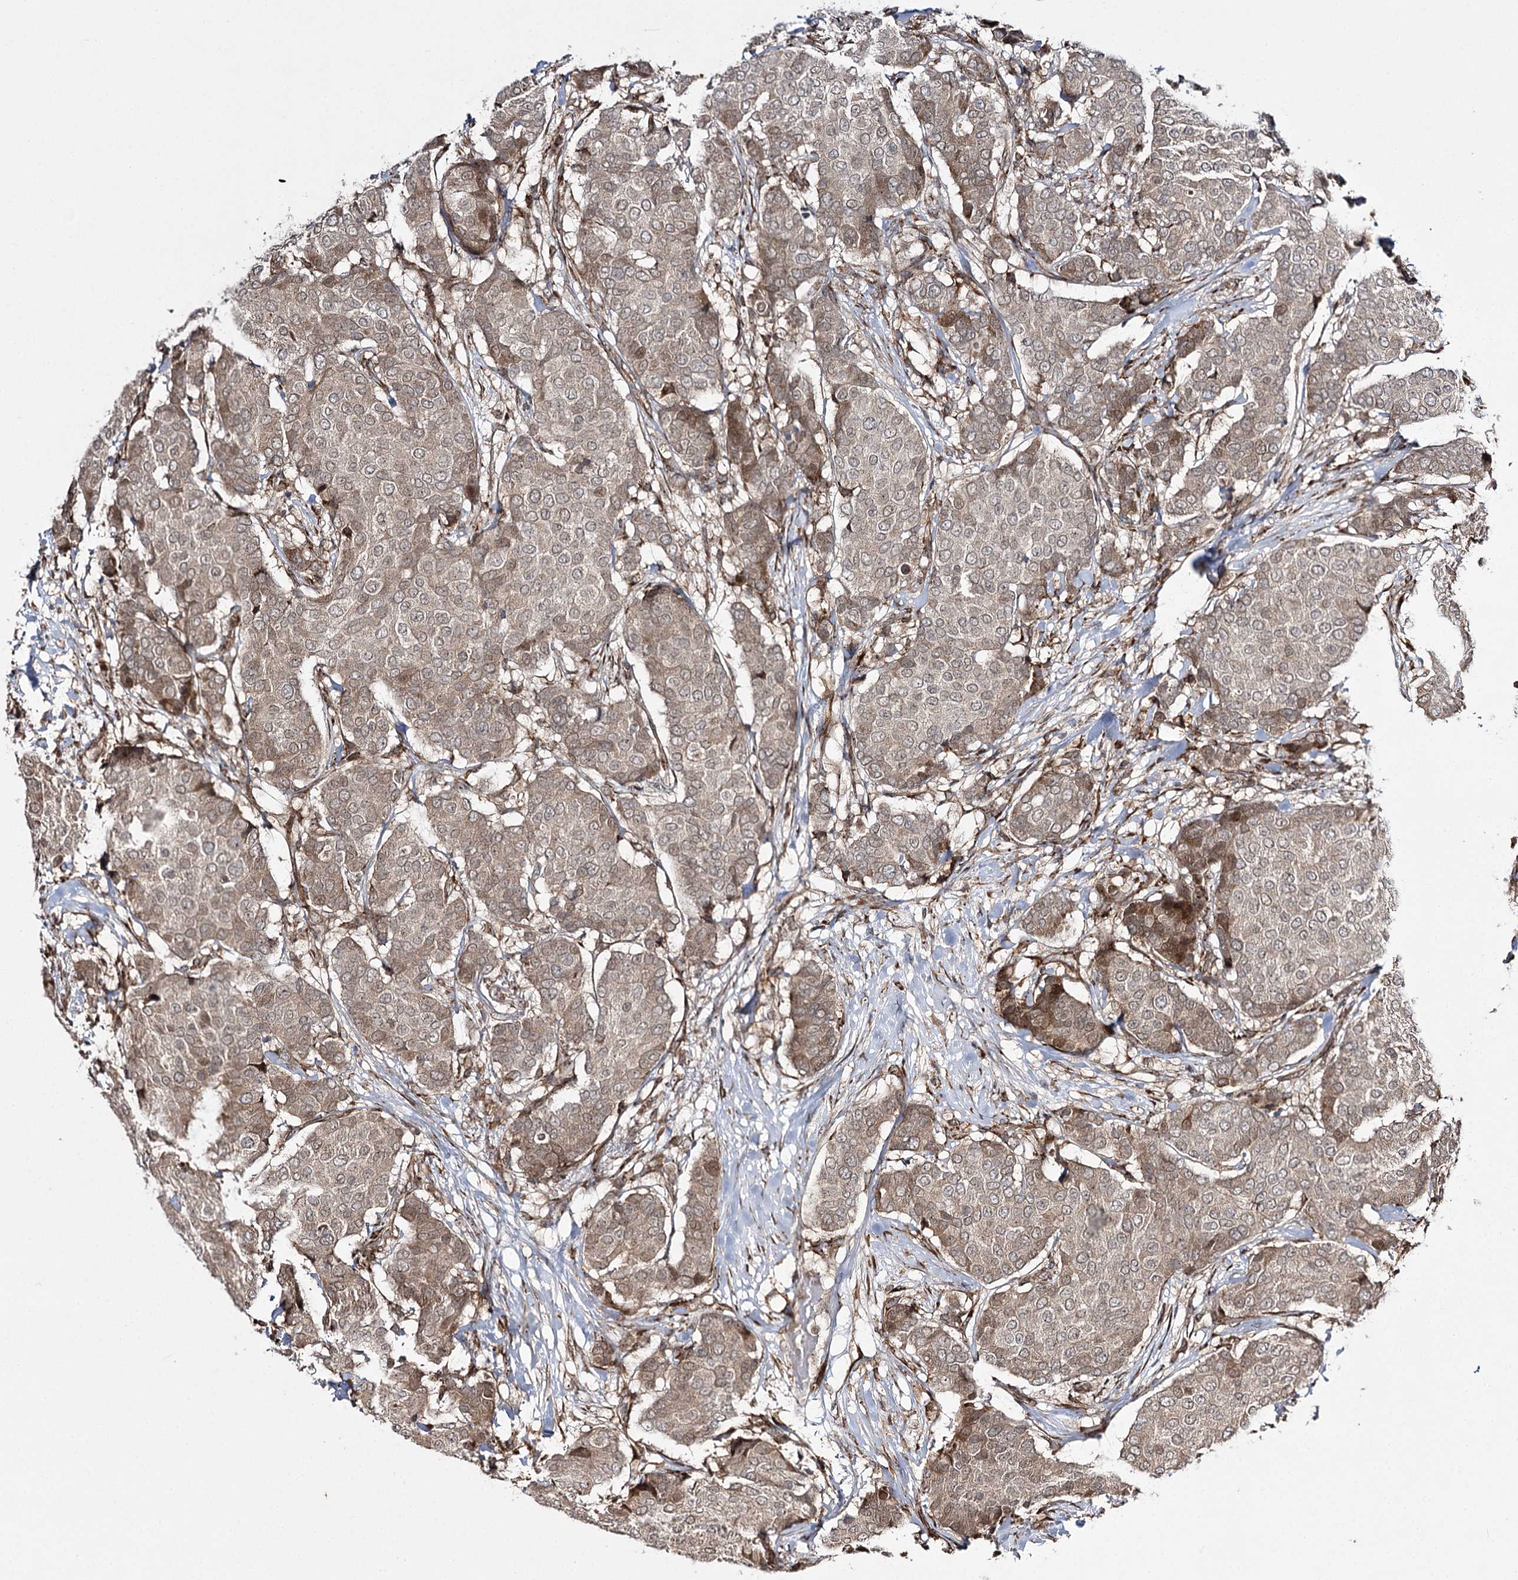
{"staining": {"intensity": "weak", "quantity": ">75%", "location": "cytoplasmic/membranous"}, "tissue": "breast cancer", "cell_type": "Tumor cells", "image_type": "cancer", "snomed": [{"axis": "morphology", "description": "Duct carcinoma"}, {"axis": "topography", "description": "Breast"}], "caption": "This is an image of immunohistochemistry staining of breast cancer, which shows weak expression in the cytoplasmic/membranous of tumor cells.", "gene": "FANCL", "patient": {"sex": "female", "age": 75}}